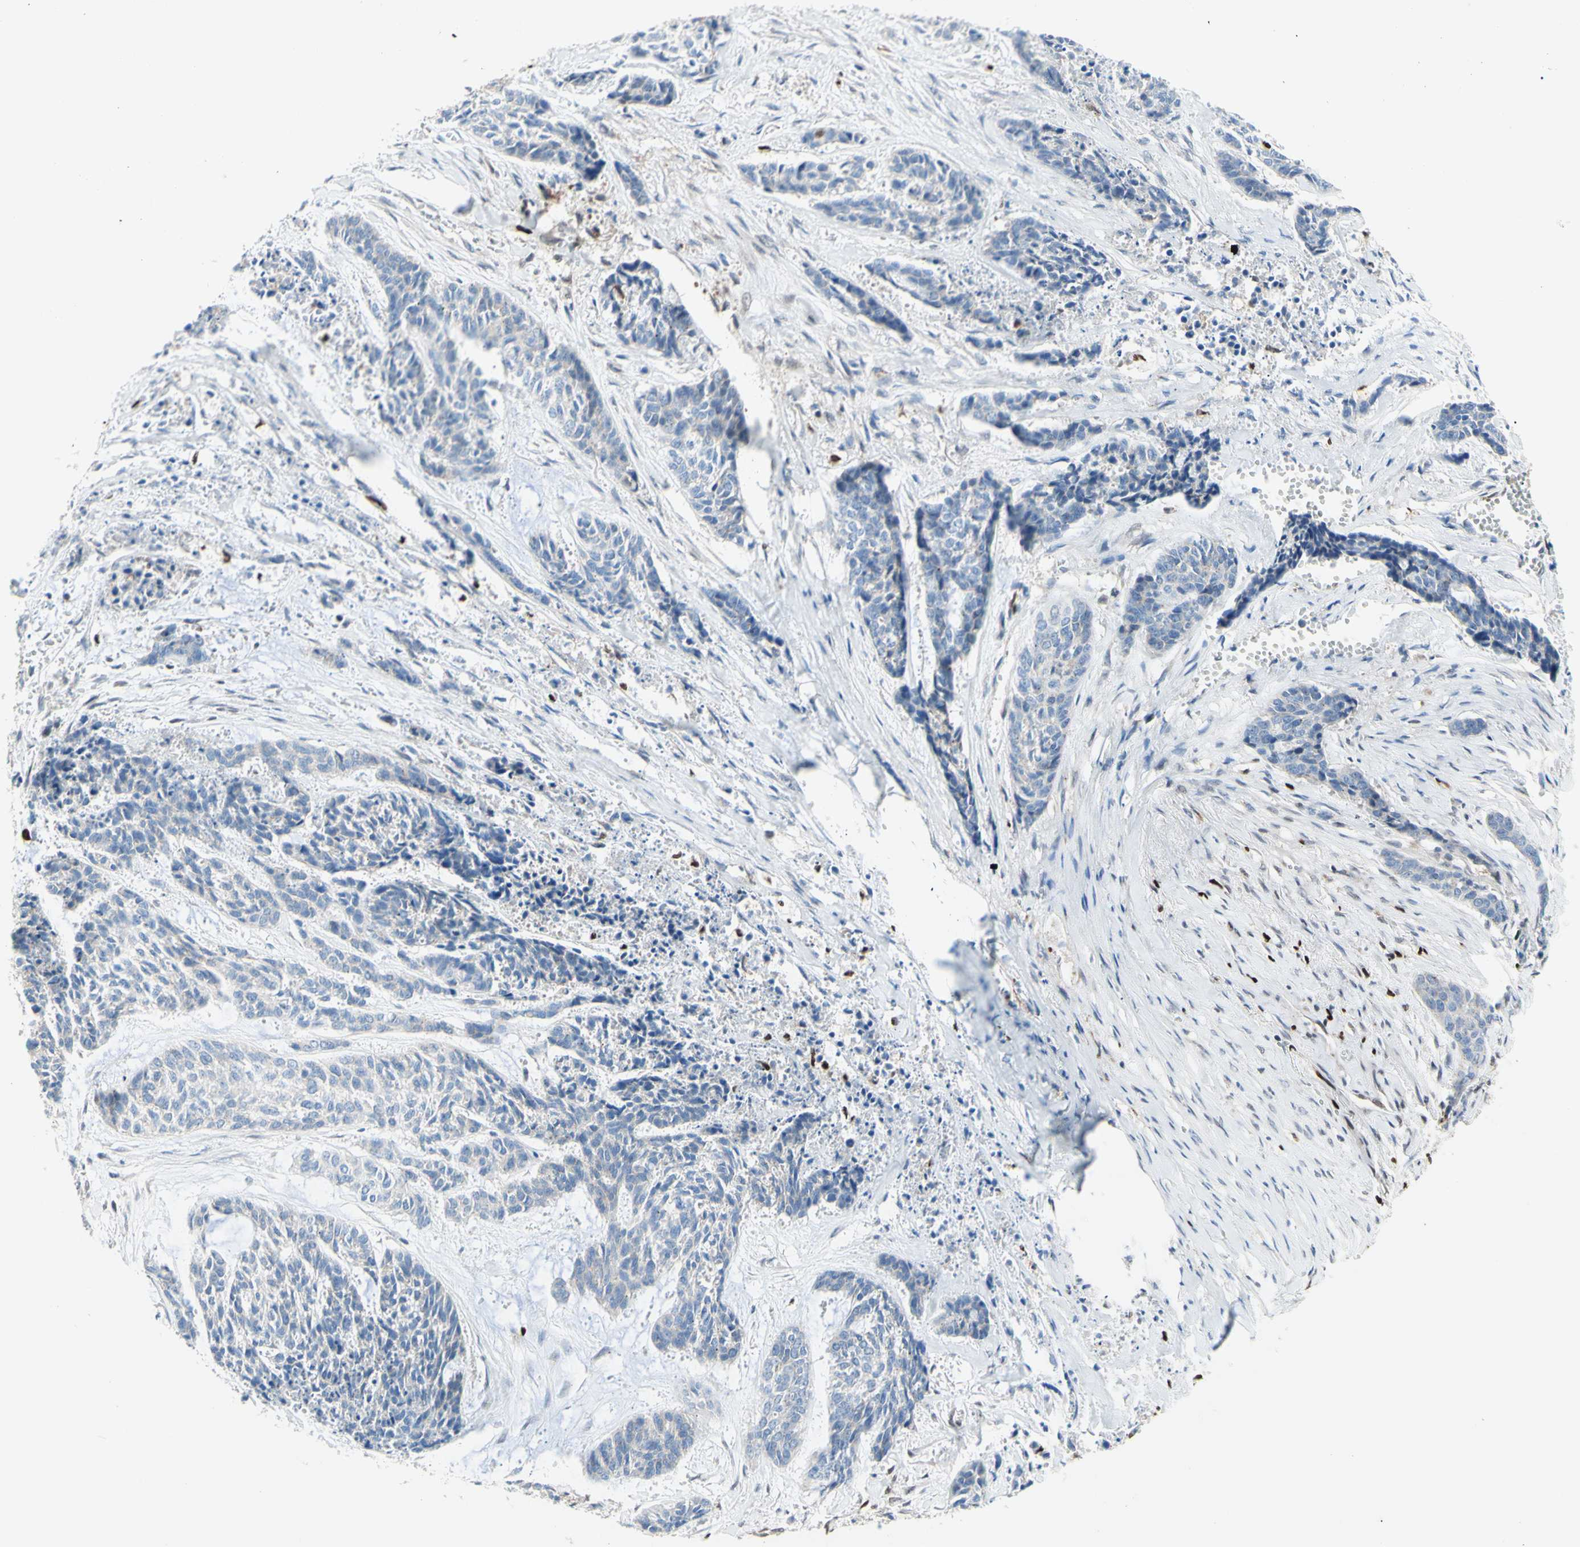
{"staining": {"intensity": "negative", "quantity": "none", "location": "none"}, "tissue": "skin cancer", "cell_type": "Tumor cells", "image_type": "cancer", "snomed": [{"axis": "morphology", "description": "Basal cell carcinoma"}, {"axis": "topography", "description": "Skin"}], "caption": "There is no significant positivity in tumor cells of skin cancer.", "gene": "EED", "patient": {"sex": "female", "age": 64}}